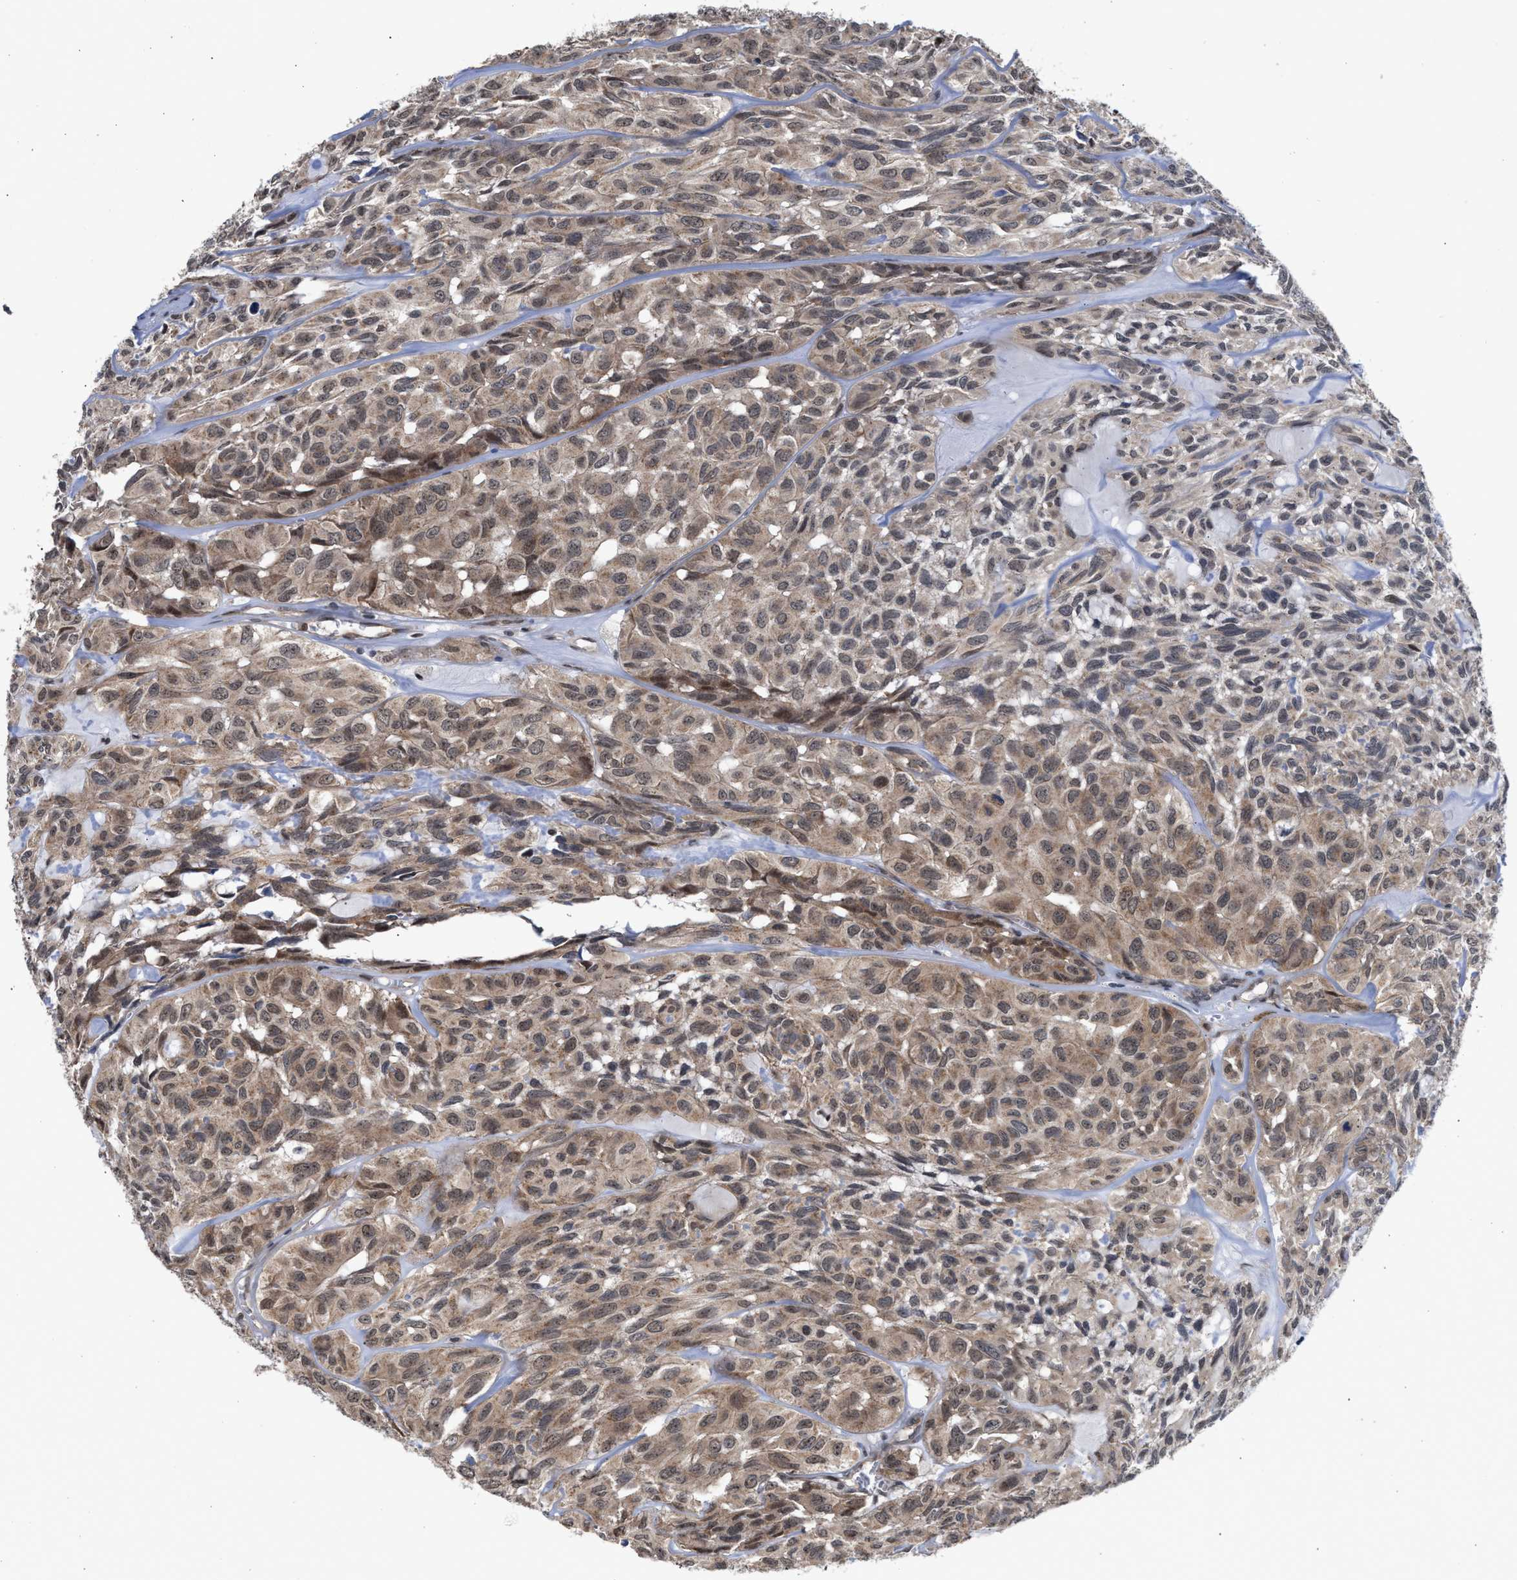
{"staining": {"intensity": "weak", "quantity": ">75%", "location": "cytoplasmic/membranous"}, "tissue": "head and neck cancer", "cell_type": "Tumor cells", "image_type": "cancer", "snomed": [{"axis": "morphology", "description": "Adenocarcinoma, NOS"}, {"axis": "topography", "description": "Salivary gland, NOS"}, {"axis": "topography", "description": "Head-Neck"}], "caption": "Head and neck cancer (adenocarcinoma) stained with a protein marker exhibits weak staining in tumor cells.", "gene": "MKNK2", "patient": {"sex": "female", "age": 76}}